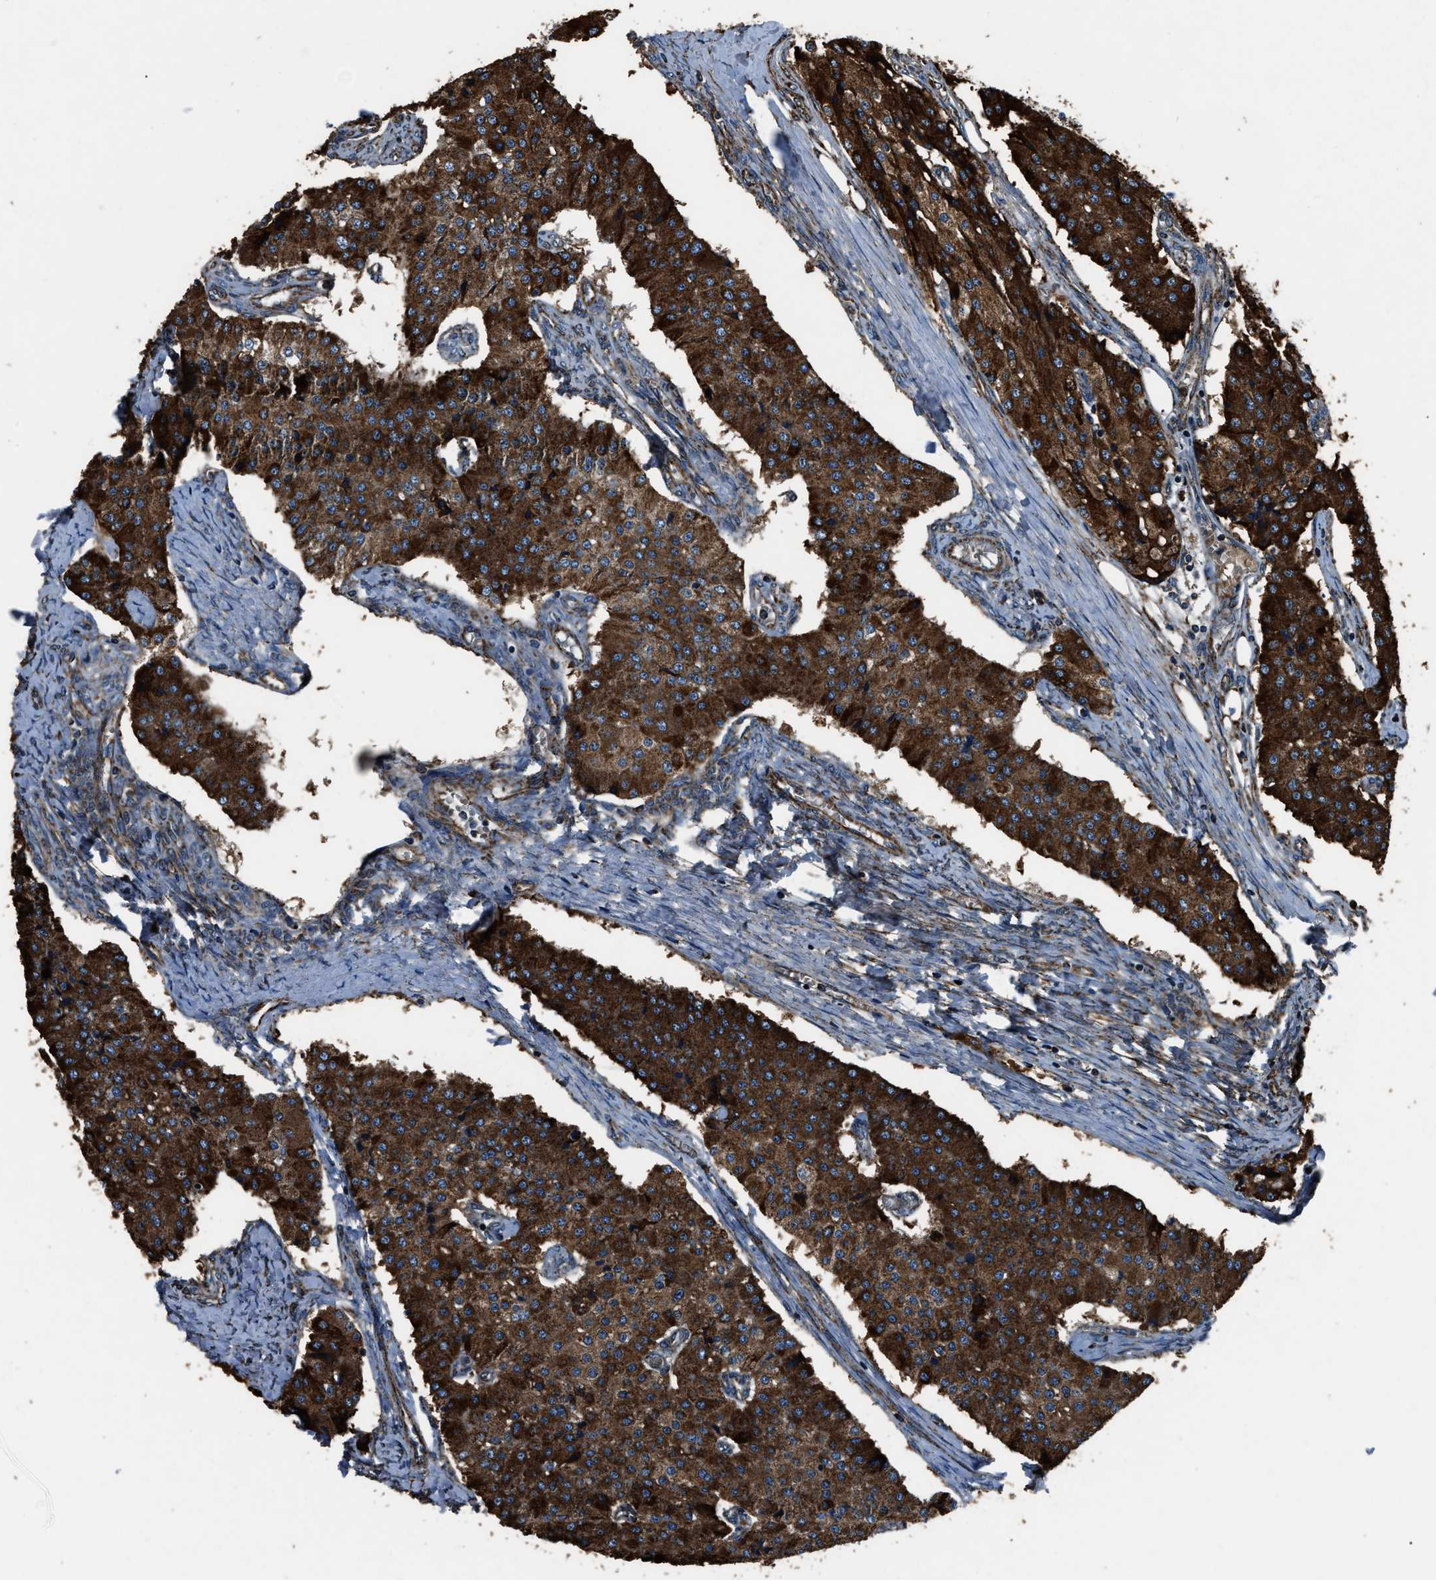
{"staining": {"intensity": "strong", "quantity": ">75%", "location": "cytoplasmic/membranous"}, "tissue": "carcinoid", "cell_type": "Tumor cells", "image_type": "cancer", "snomed": [{"axis": "morphology", "description": "Carcinoid, malignant, NOS"}, {"axis": "topography", "description": "Colon"}], "caption": "Tumor cells demonstrate high levels of strong cytoplasmic/membranous positivity in approximately >75% of cells in malignant carcinoid. The protein of interest is shown in brown color, while the nuclei are stained blue.", "gene": "OGDH", "patient": {"sex": "female", "age": 52}}